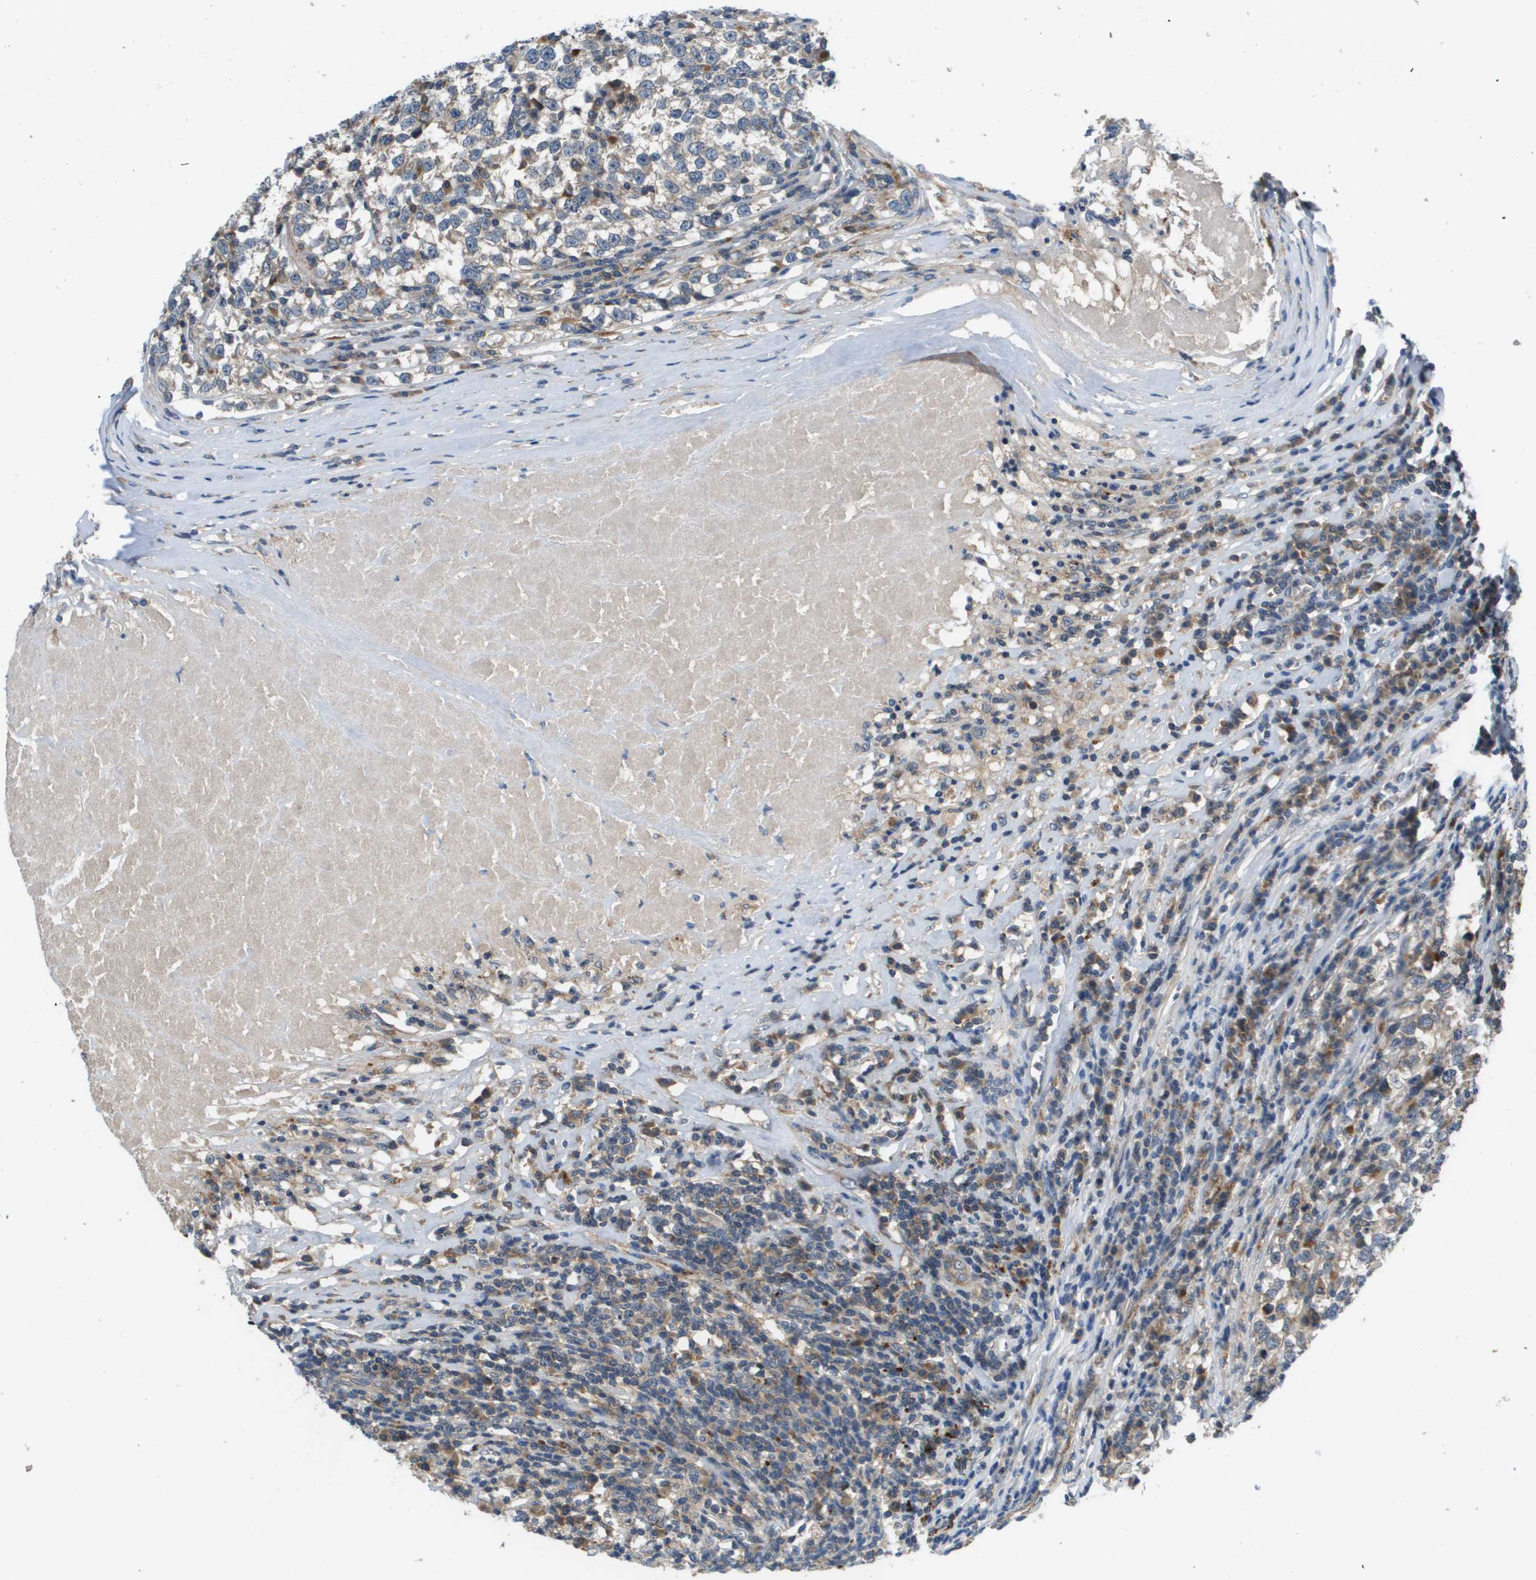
{"staining": {"intensity": "weak", "quantity": "25%-75%", "location": "cytoplasmic/membranous"}, "tissue": "testis cancer", "cell_type": "Tumor cells", "image_type": "cancer", "snomed": [{"axis": "morphology", "description": "Normal tissue, NOS"}, {"axis": "morphology", "description": "Seminoma, NOS"}, {"axis": "topography", "description": "Testis"}], "caption": "High-power microscopy captured an immunohistochemistry (IHC) photomicrograph of testis seminoma, revealing weak cytoplasmic/membranous staining in approximately 25%-75% of tumor cells. Using DAB (brown) and hematoxylin (blue) stains, captured at high magnification using brightfield microscopy.", "gene": "SLC25A20", "patient": {"sex": "male", "age": 43}}